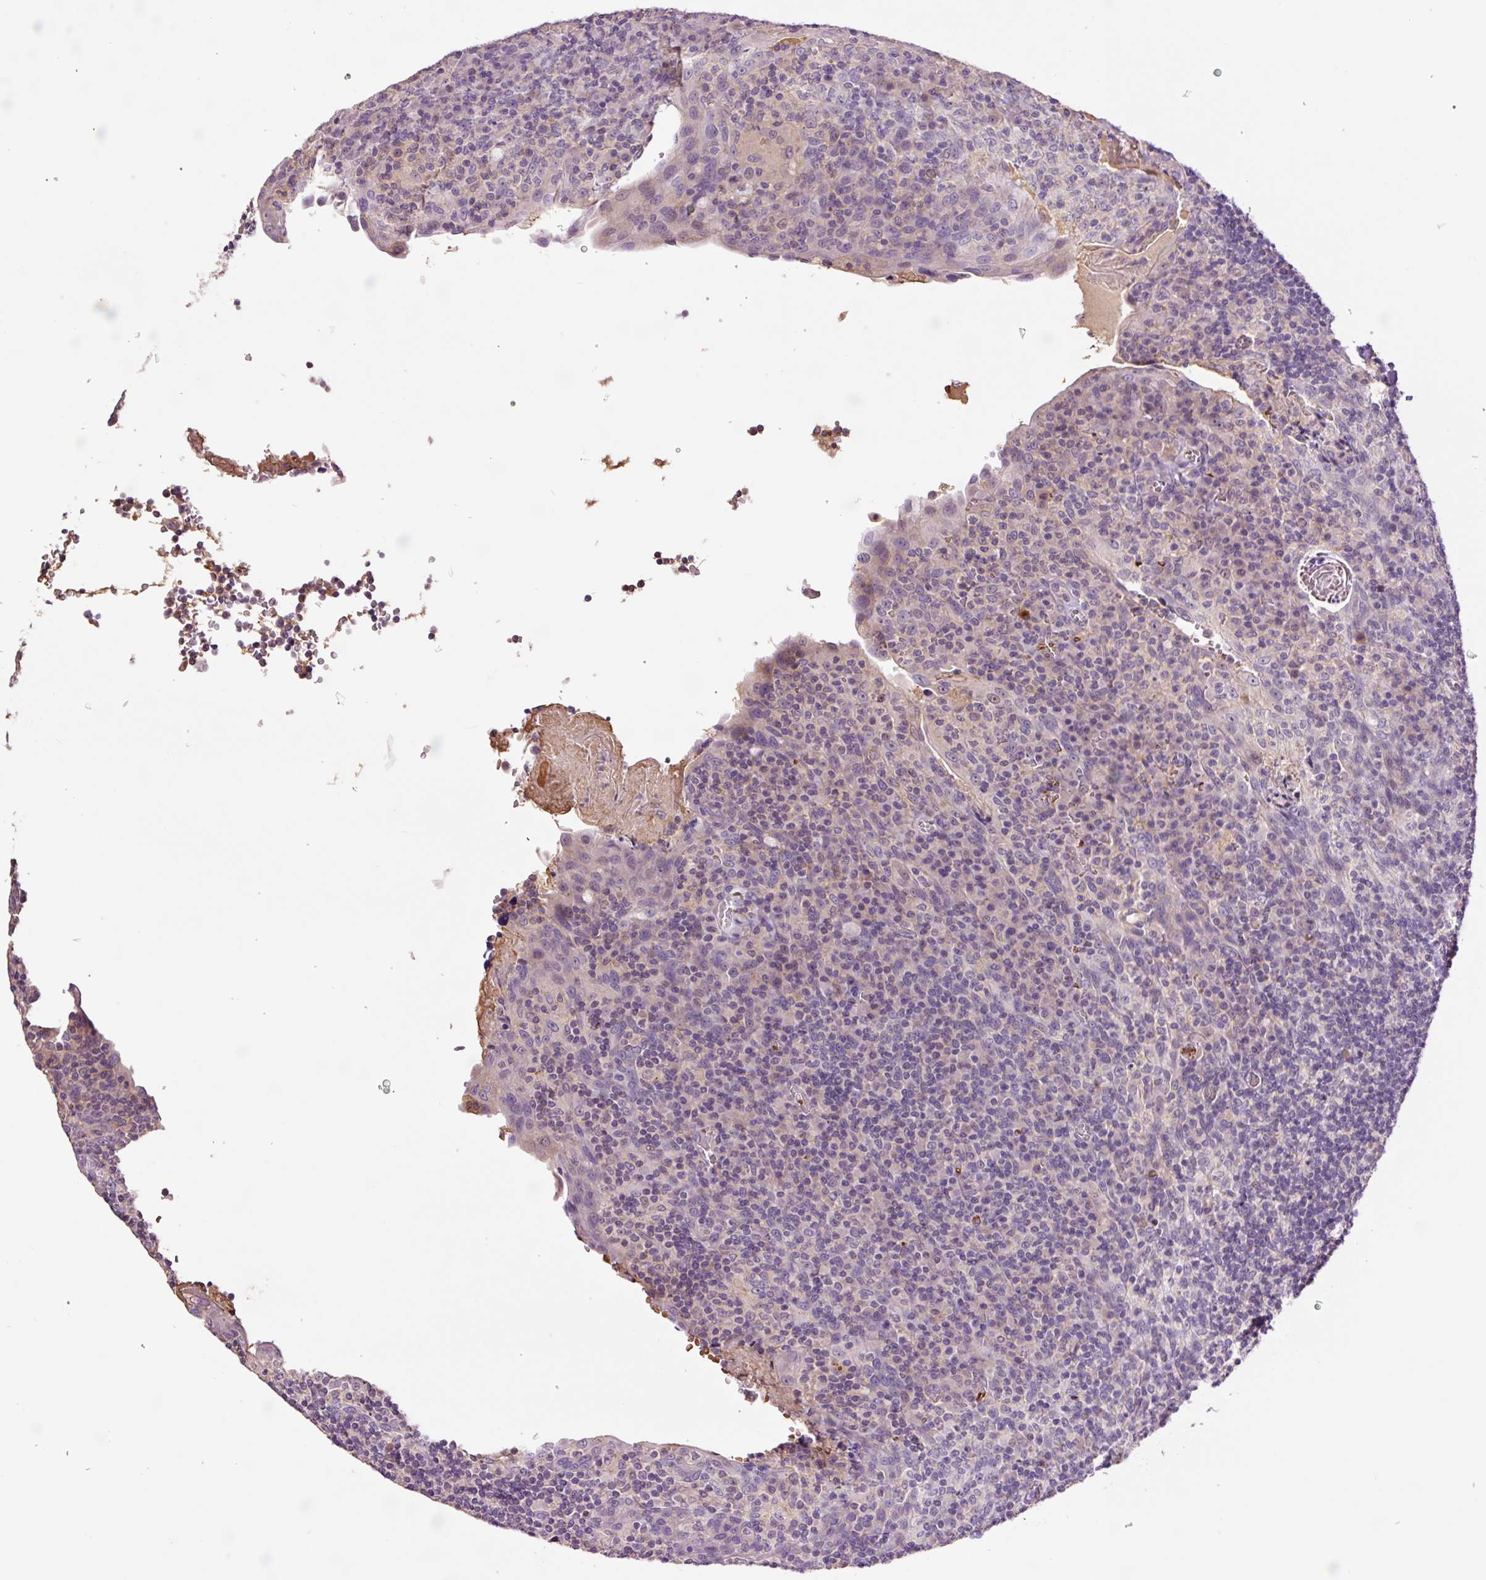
{"staining": {"intensity": "negative", "quantity": "none", "location": "none"}, "tissue": "tonsil", "cell_type": "Germinal center cells", "image_type": "normal", "snomed": [{"axis": "morphology", "description": "Normal tissue, NOS"}, {"axis": "topography", "description": "Tonsil"}], "caption": "DAB (3,3'-diaminobenzidine) immunohistochemical staining of benign human tonsil reveals no significant staining in germinal center cells. (Brightfield microscopy of DAB immunohistochemistry at high magnification).", "gene": "TMEM235", "patient": {"sex": "male", "age": 17}}